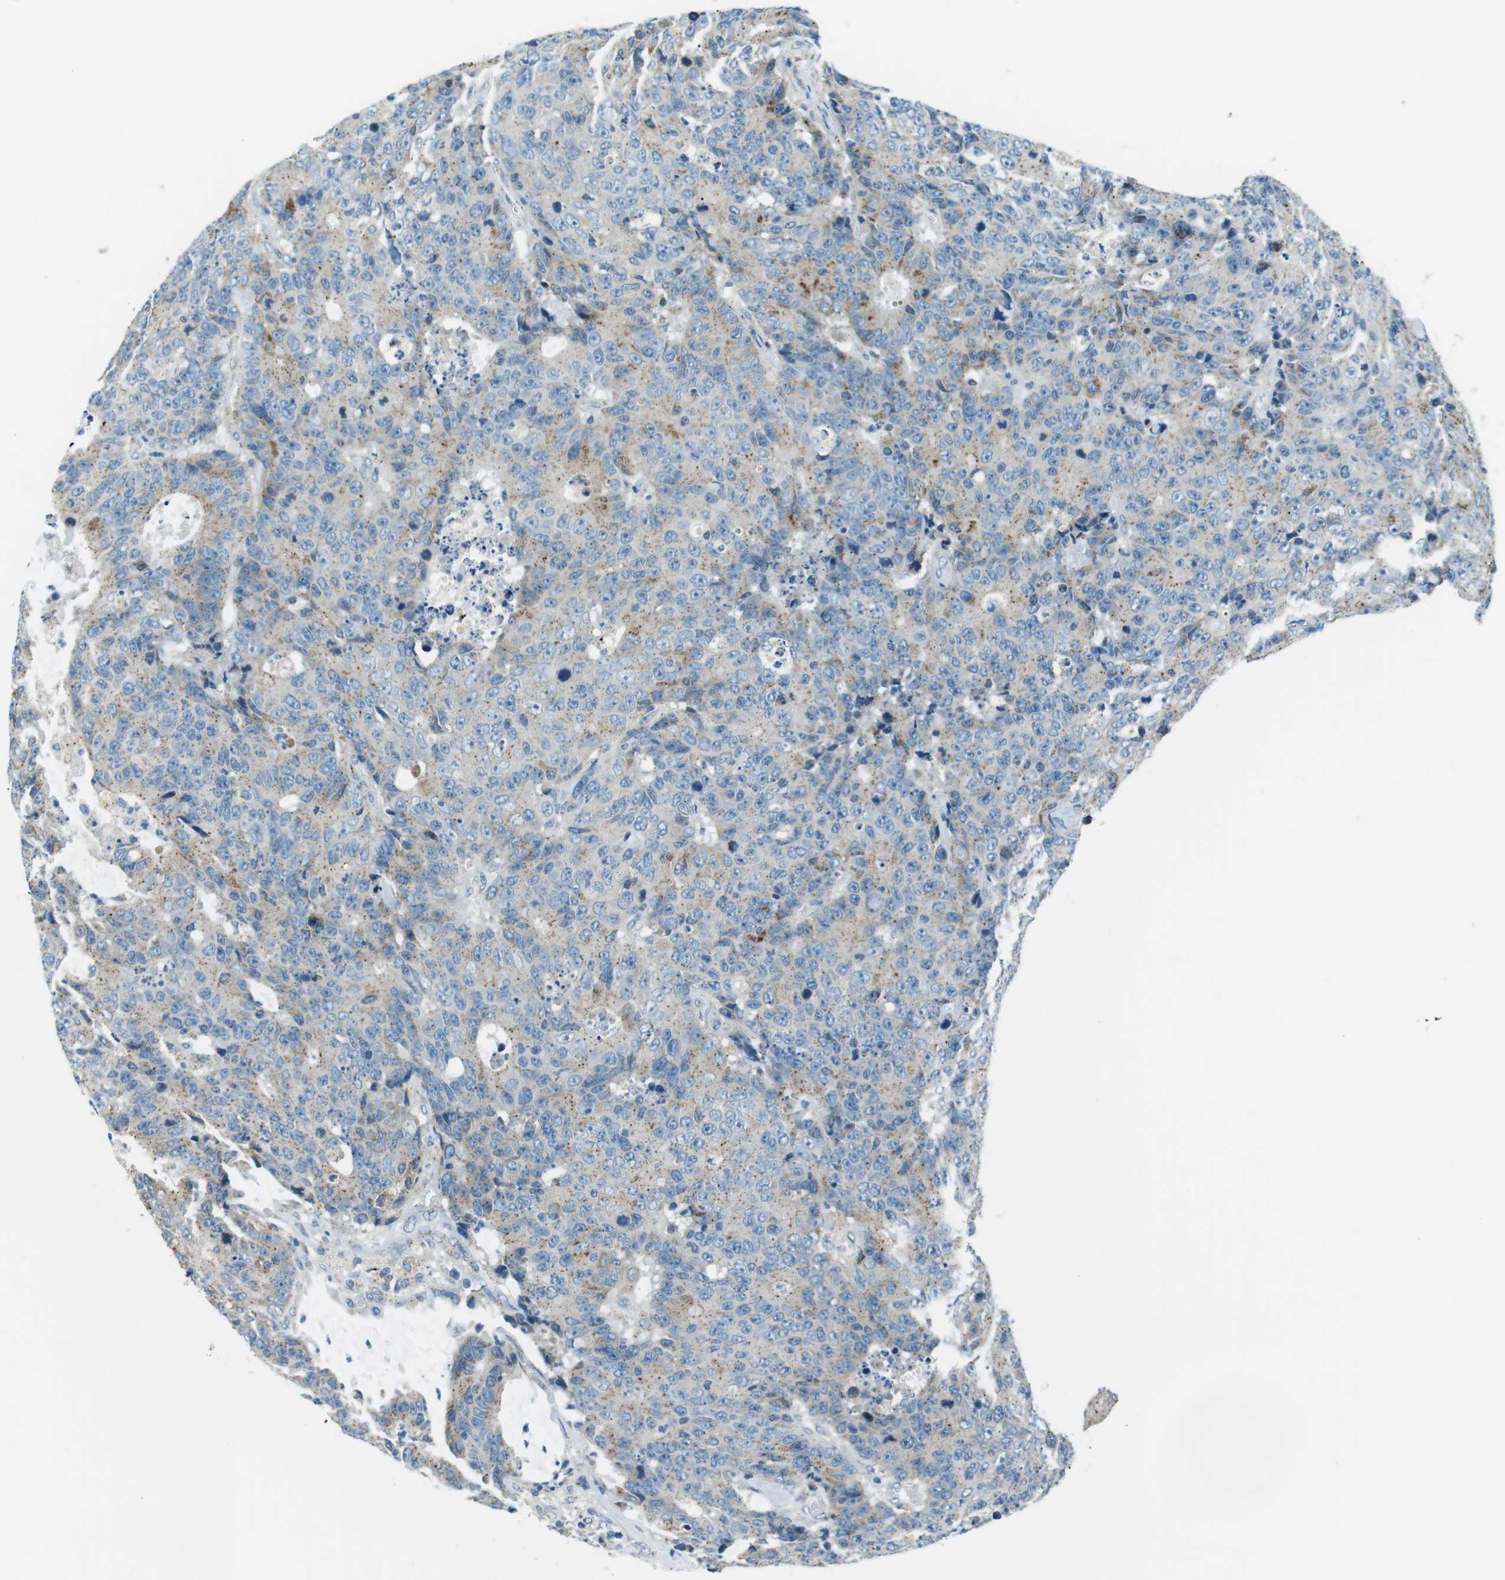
{"staining": {"intensity": "weak", "quantity": "25%-75%", "location": "cytoplasmic/membranous"}, "tissue": "colorectal cancer", "cell_type": "Tumor cells", "image_type": "cancer", "snomed": [{"axis": "morphology", "description": "Adenocarcinoma, NOS"}, {"axis": "topography", "description": "Colon"}], "caption": "Human adenocarcinoma (colorectal) stained with a brown dye demonstrates weak cytoplasmic/membranous positive positivity in about 25%-75% of tumor cells.", "gene": "FAM3B", "patient": {"sex": "female", "age": 86}}